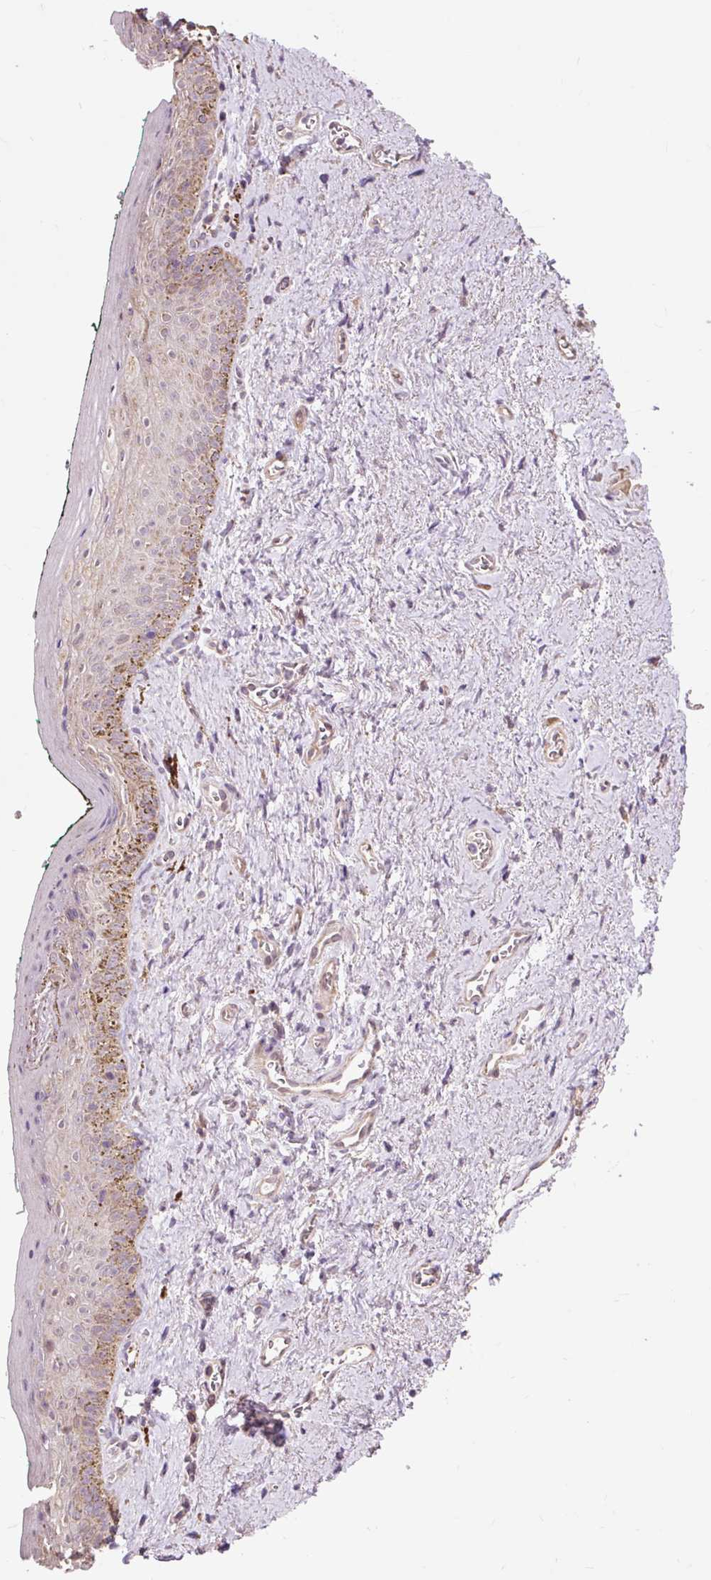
{"staining": {"intensity": "moderate", "quantity": "<25%", "location": "cytoplasmic/membranous"}, "tissue": "vagina", "cell_type": "Squamous epithelial cells", "image_type": "normal", "snomed": [{"axis": "morphology", "description": "Normal tissue, NOS"}, {"axis": "topography", "description": "Vulva"}, {"axis": "topography", "description": "Vagina"}, {"axis": "topography", "description": "Peripheral nerve tissue"}], "caption": "The image displays immunohistochemical staining of unremarkable vagina. There is moderate cytoplasmic/membranous positivity is appreciated in approximately <25% of squamous epithelial cells. (IHC, brightfield microscopy, high magnification).", "gene": "PRIMPOL", "patient": {"sex": "female", "age": 66}}